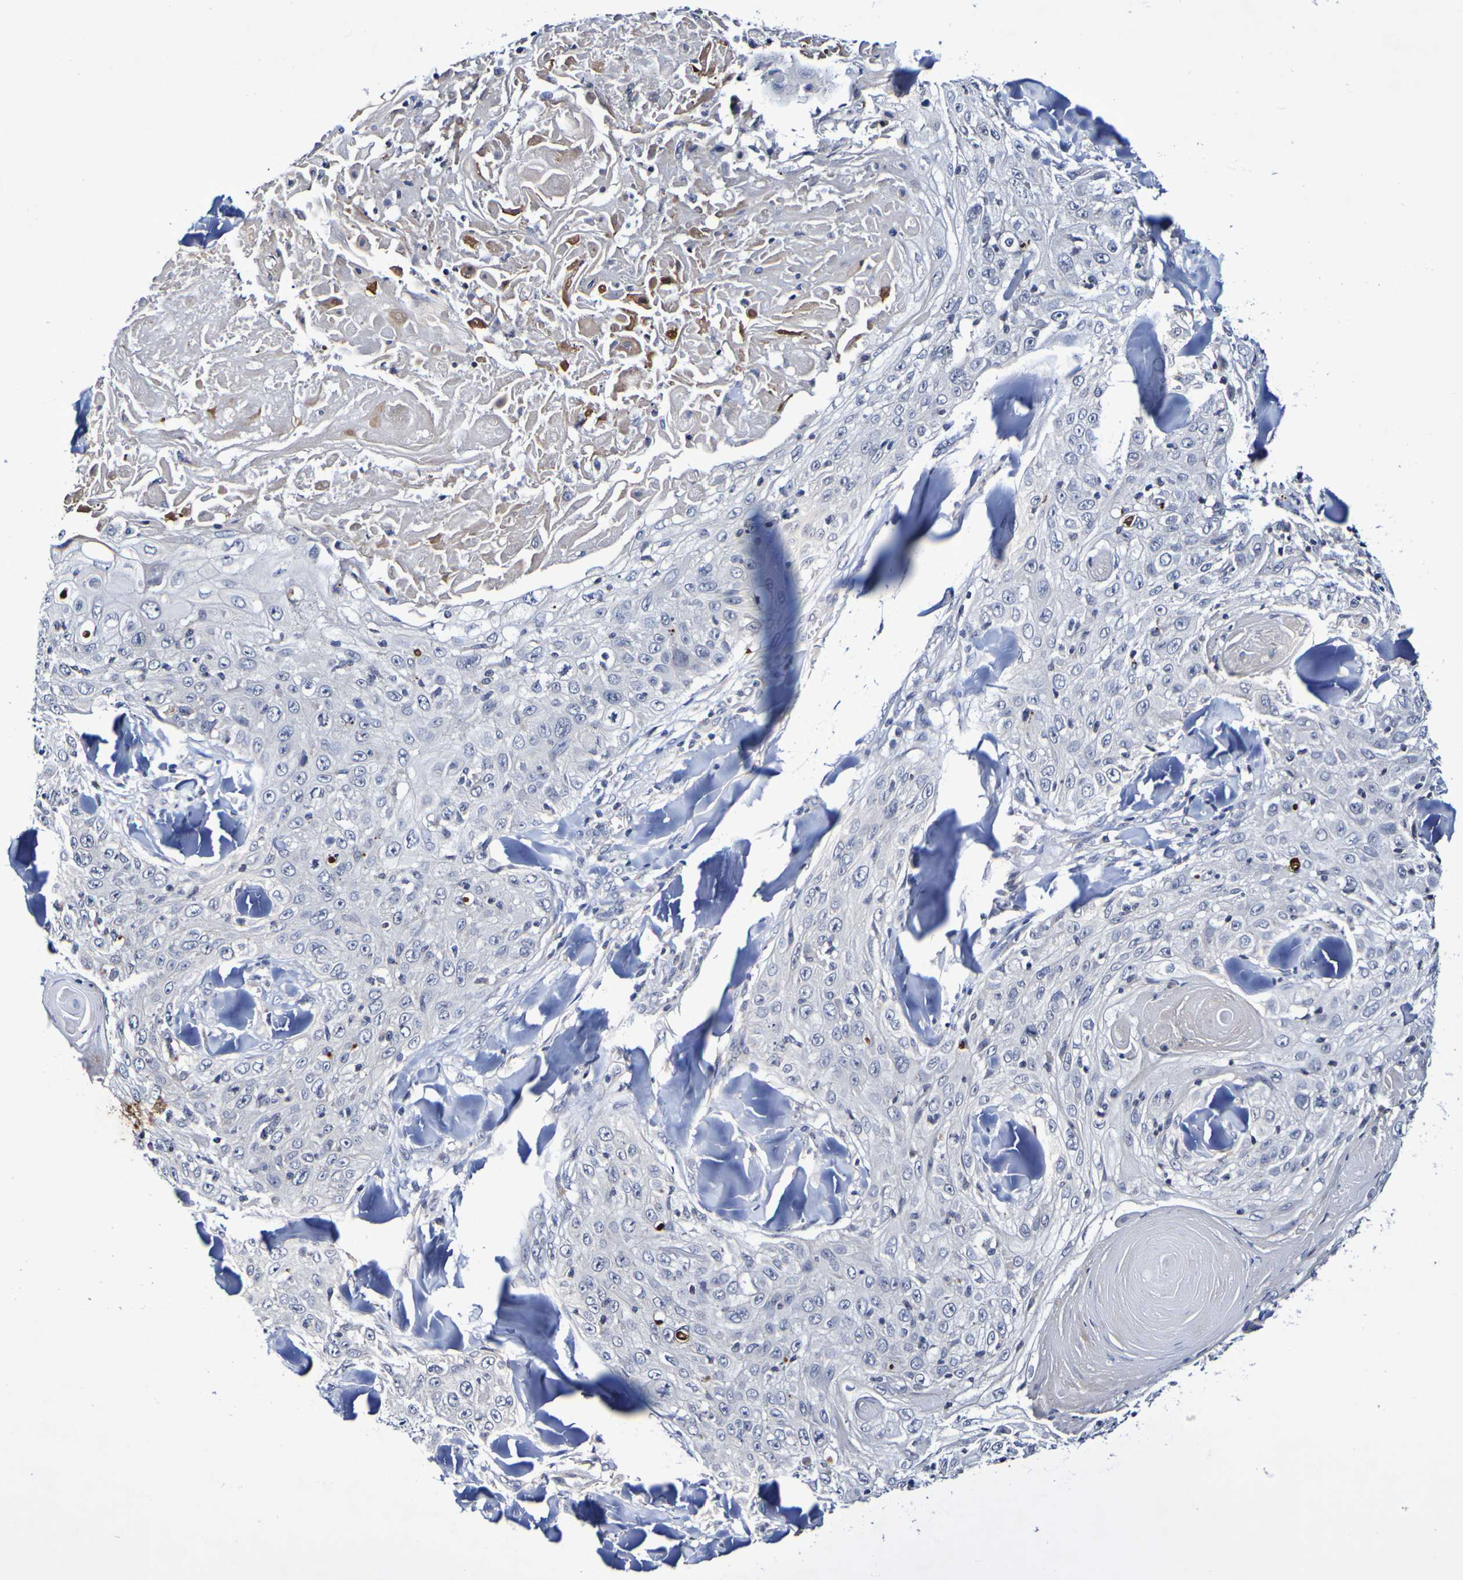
{"staining": {"intensity": "negative", "quantity": "none", "location": "none"}, "tissue": "skin cancer", "cell_type": "Tumor cells", "image_type": "cancer", "snomed": [{"axis": "morphology", "description": "Squamous cell carcinoma, NOS"}, {"axis": "topography", "description": "Skin"}], "caption": "Skin squamous cell carcinoma was stained to show a protein in brown. There is no significant positivity in tumor cells.", "gene": "PTP4A2", "patient": {"sex": "male", "age": 86}}